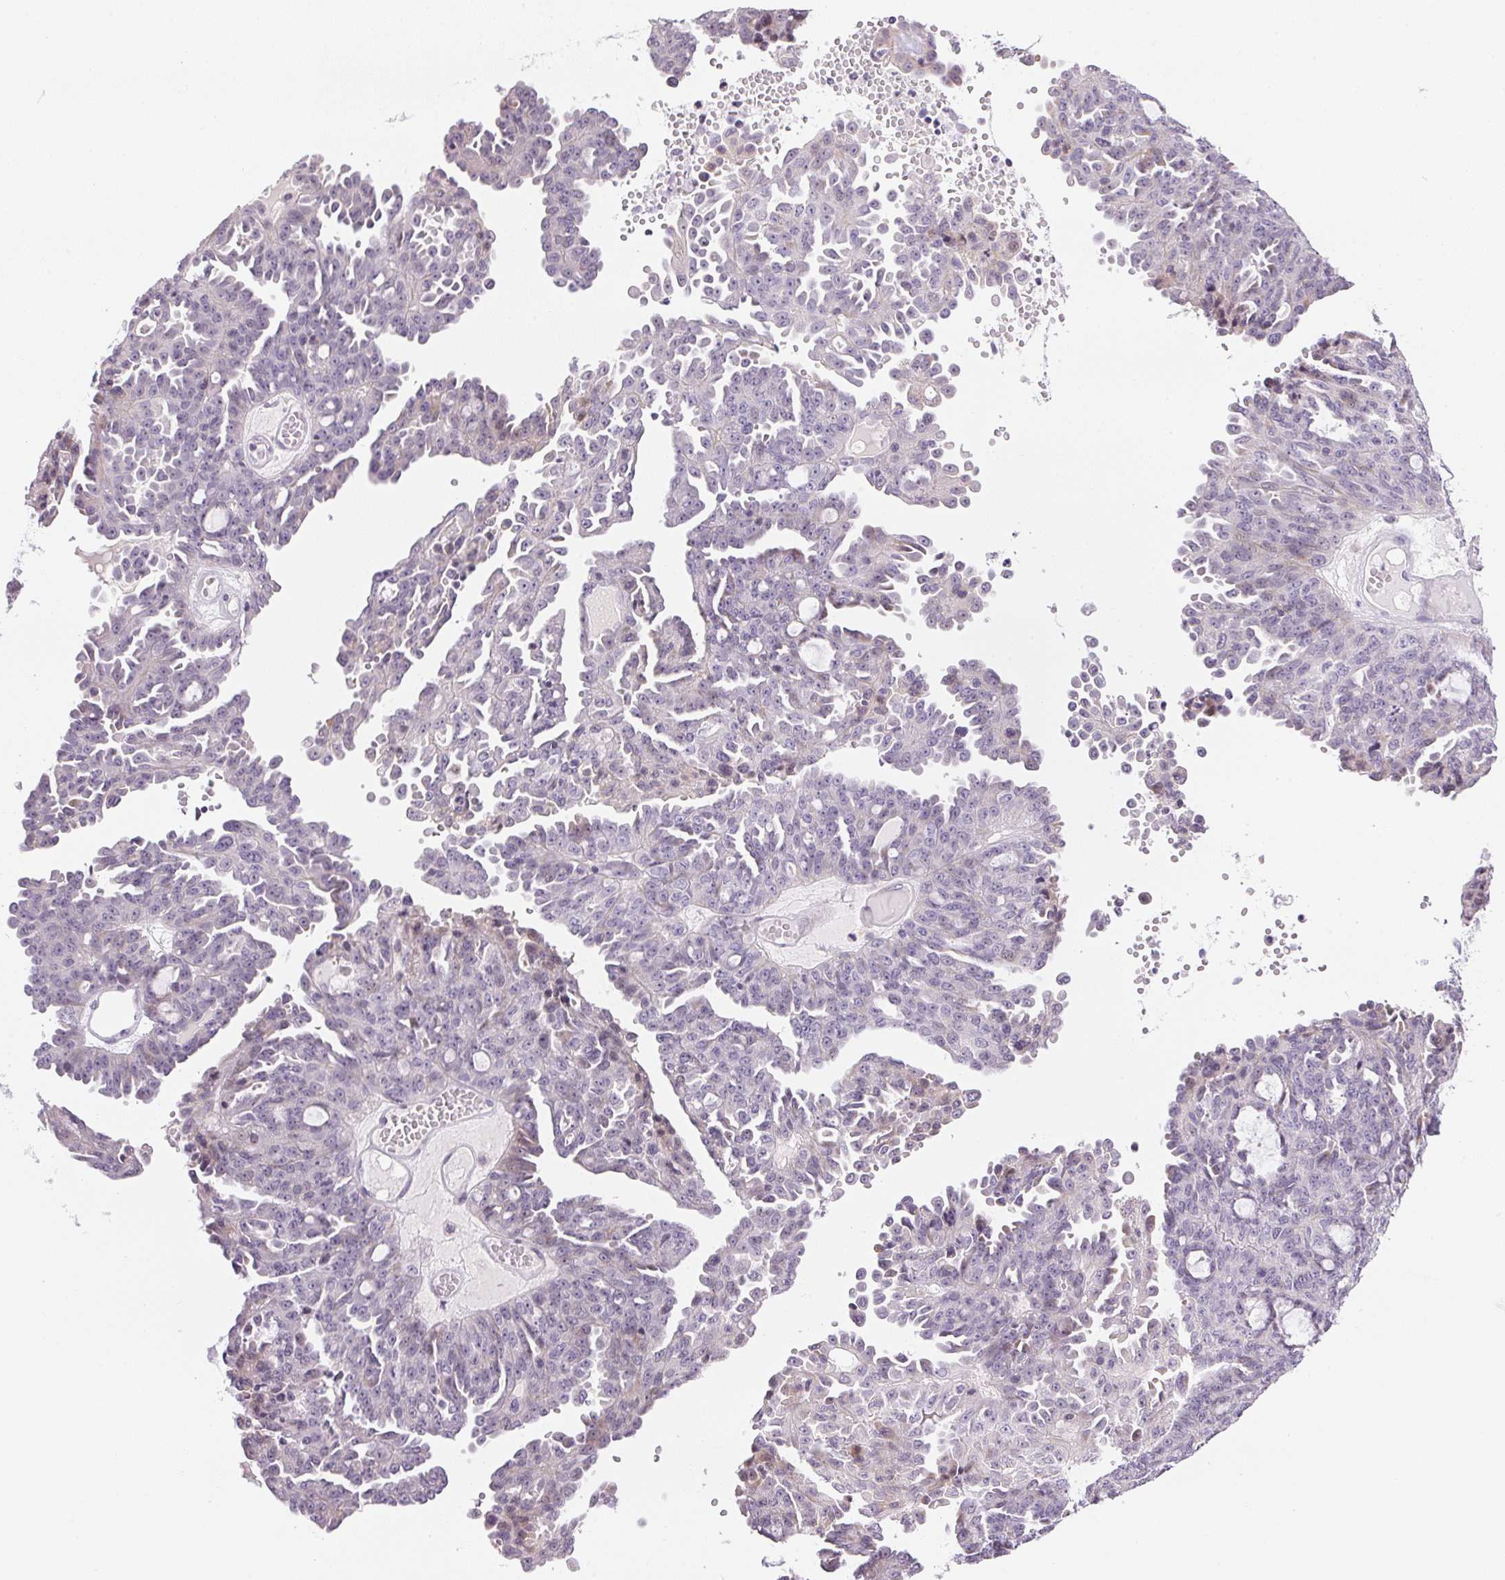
{"staining": {"intensity": "negative", "quantity": "none", "location": "none"}, "tissue": "ovarian cancer", "cell_type": "Tumor cells", "image_type": "cancer", "snomed": [{"axis": "morphology", "description": "Cystadenocarcinoma, serous, NOS"}, {"axis": "topography", "description": "Ovary"}], "caption": "Immunohistochemistry histopathology image of ovarian cancer (serous cystadenocarcinoma) stained for a protein (brown), which displays no staining in tumor cells.", "gene": "GSDMC", "patient": {"sex": "female", "age": 71}}